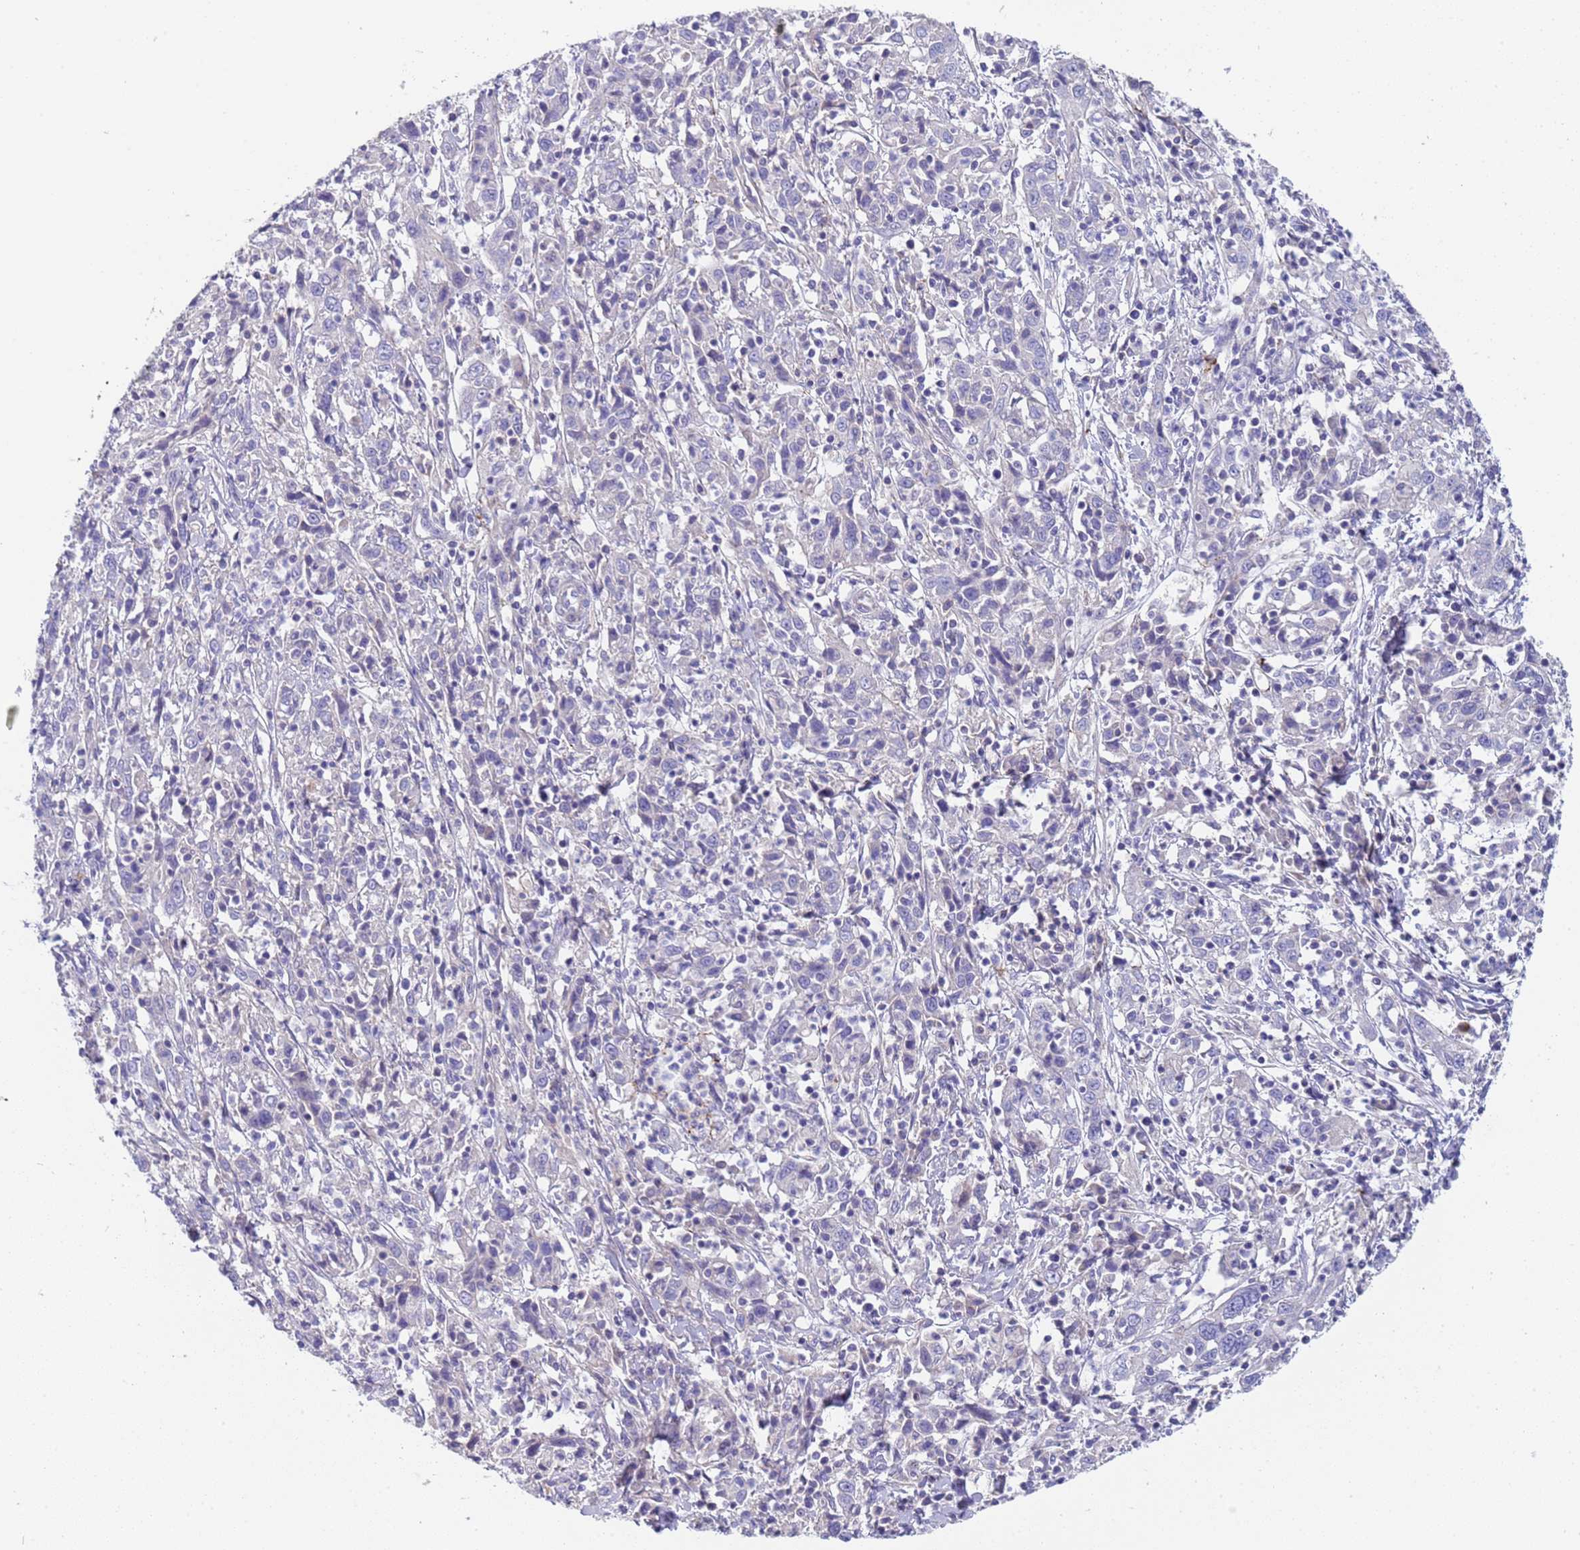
{"staining": {"intensity": "negative", "quantity": "none", "location": "none"}, "tissue": "cervical cancer", "cell_type": "Tumor cells", "image_type": "cancer", "snomed": [{"axis": "morphology", "description": "Squamous cell carcinoma, NOS"}, {"axis": "topography", "description": "Cervix"}], "caption": "A high-resolution image shows IHC staining of cervical cancer (squamous cell carcinoma), which shows no significant positivity in tumor cells.", "gene": "C4orf46", "patient": {"sex": "female", "age": 46}}